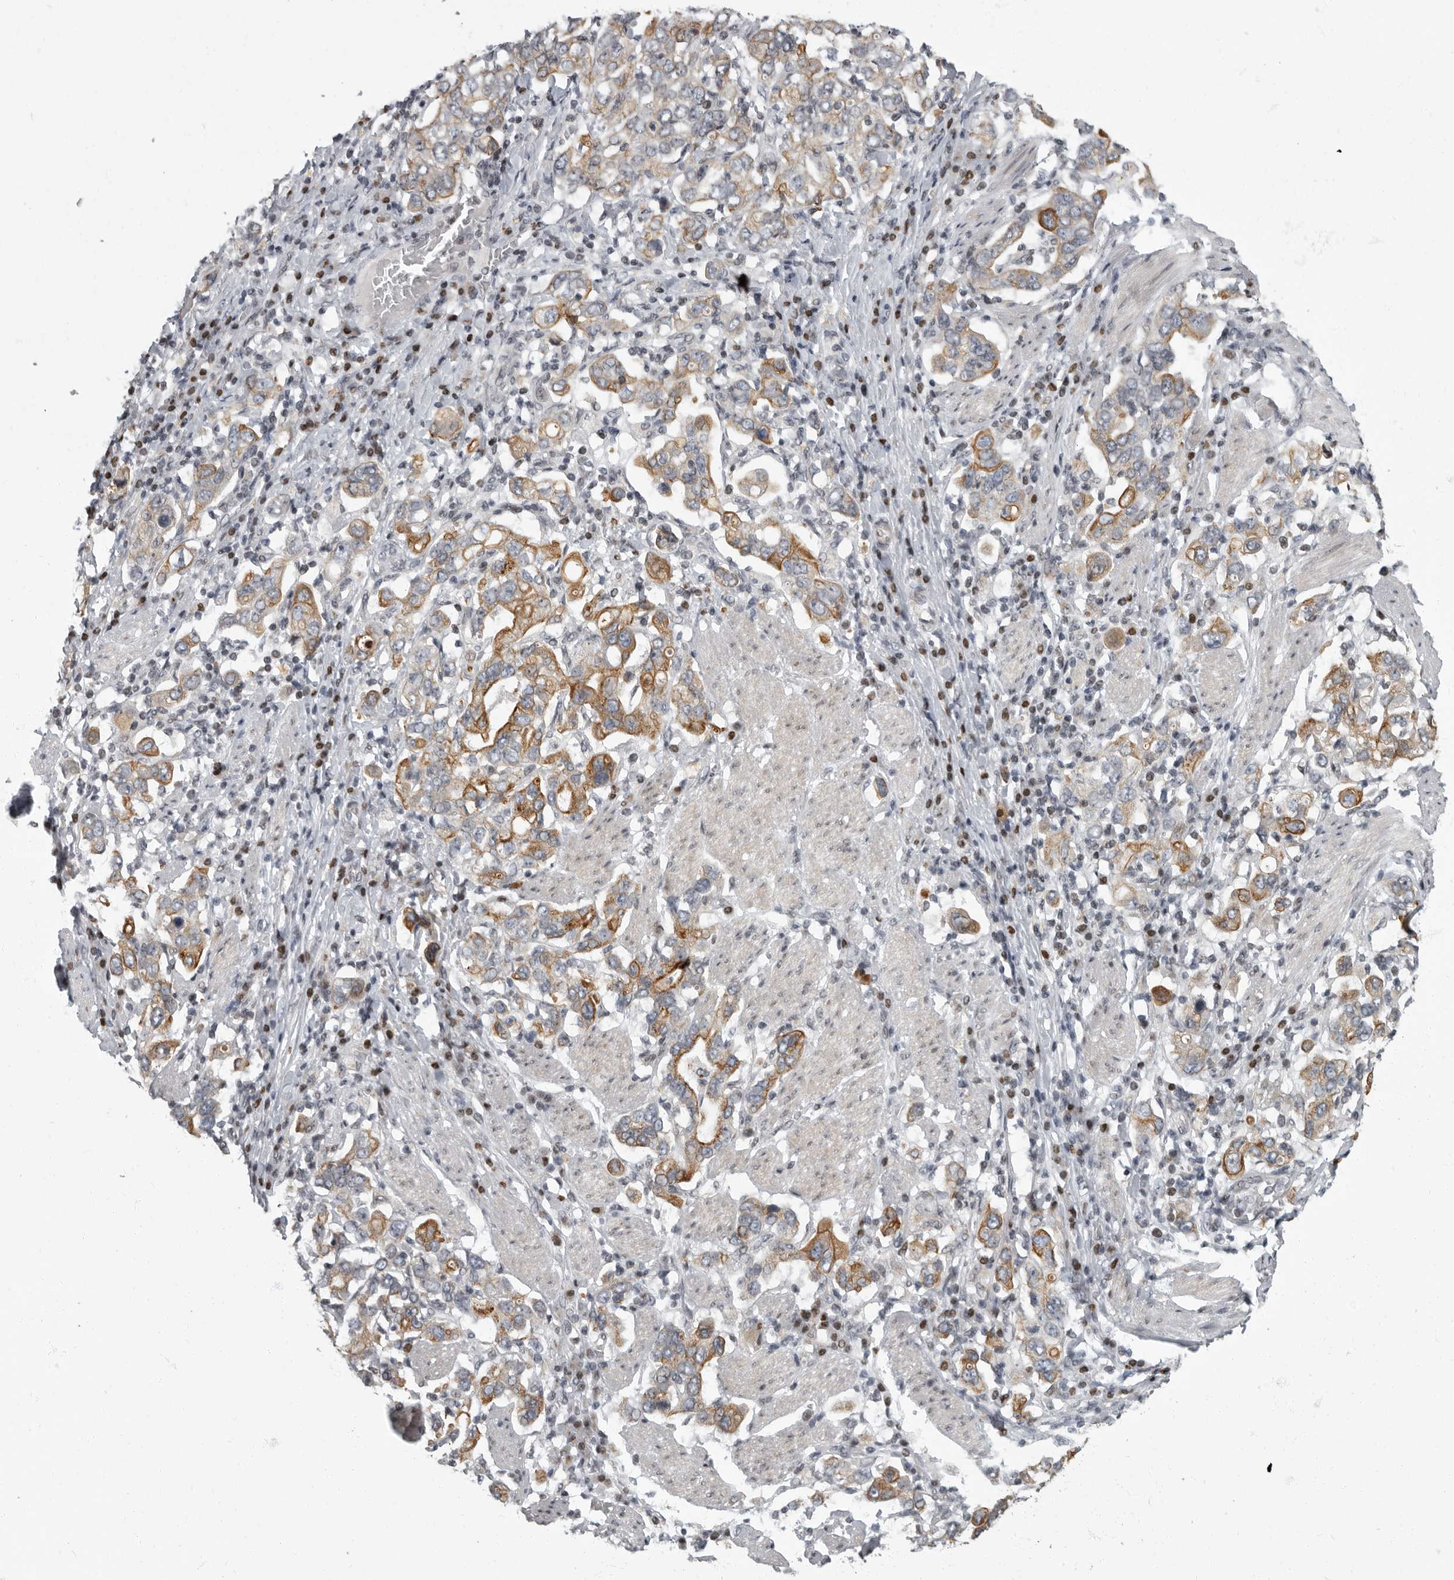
{"staining": {"intensity": "moderate", "quantity": ">75%", "location": "cytoplasmic/membranous"}, "tissue": "stomach cancer", "cell_type": "Tumor cells", "image_type": "cancer", "snomed": [{"axis": "morphology", "description": "Adenocarcinoma, NOS"}, {"axis": "topography", "description": "Stomach, upper"}], "caption": "Tumor cells reveal medium levels of moderate cytoplasmic/membranous expression in about >75% of cells in human adenocarcinoma (stomach).", "gene": "EVI5", "patient": {"sex": "male", "age": 62}}